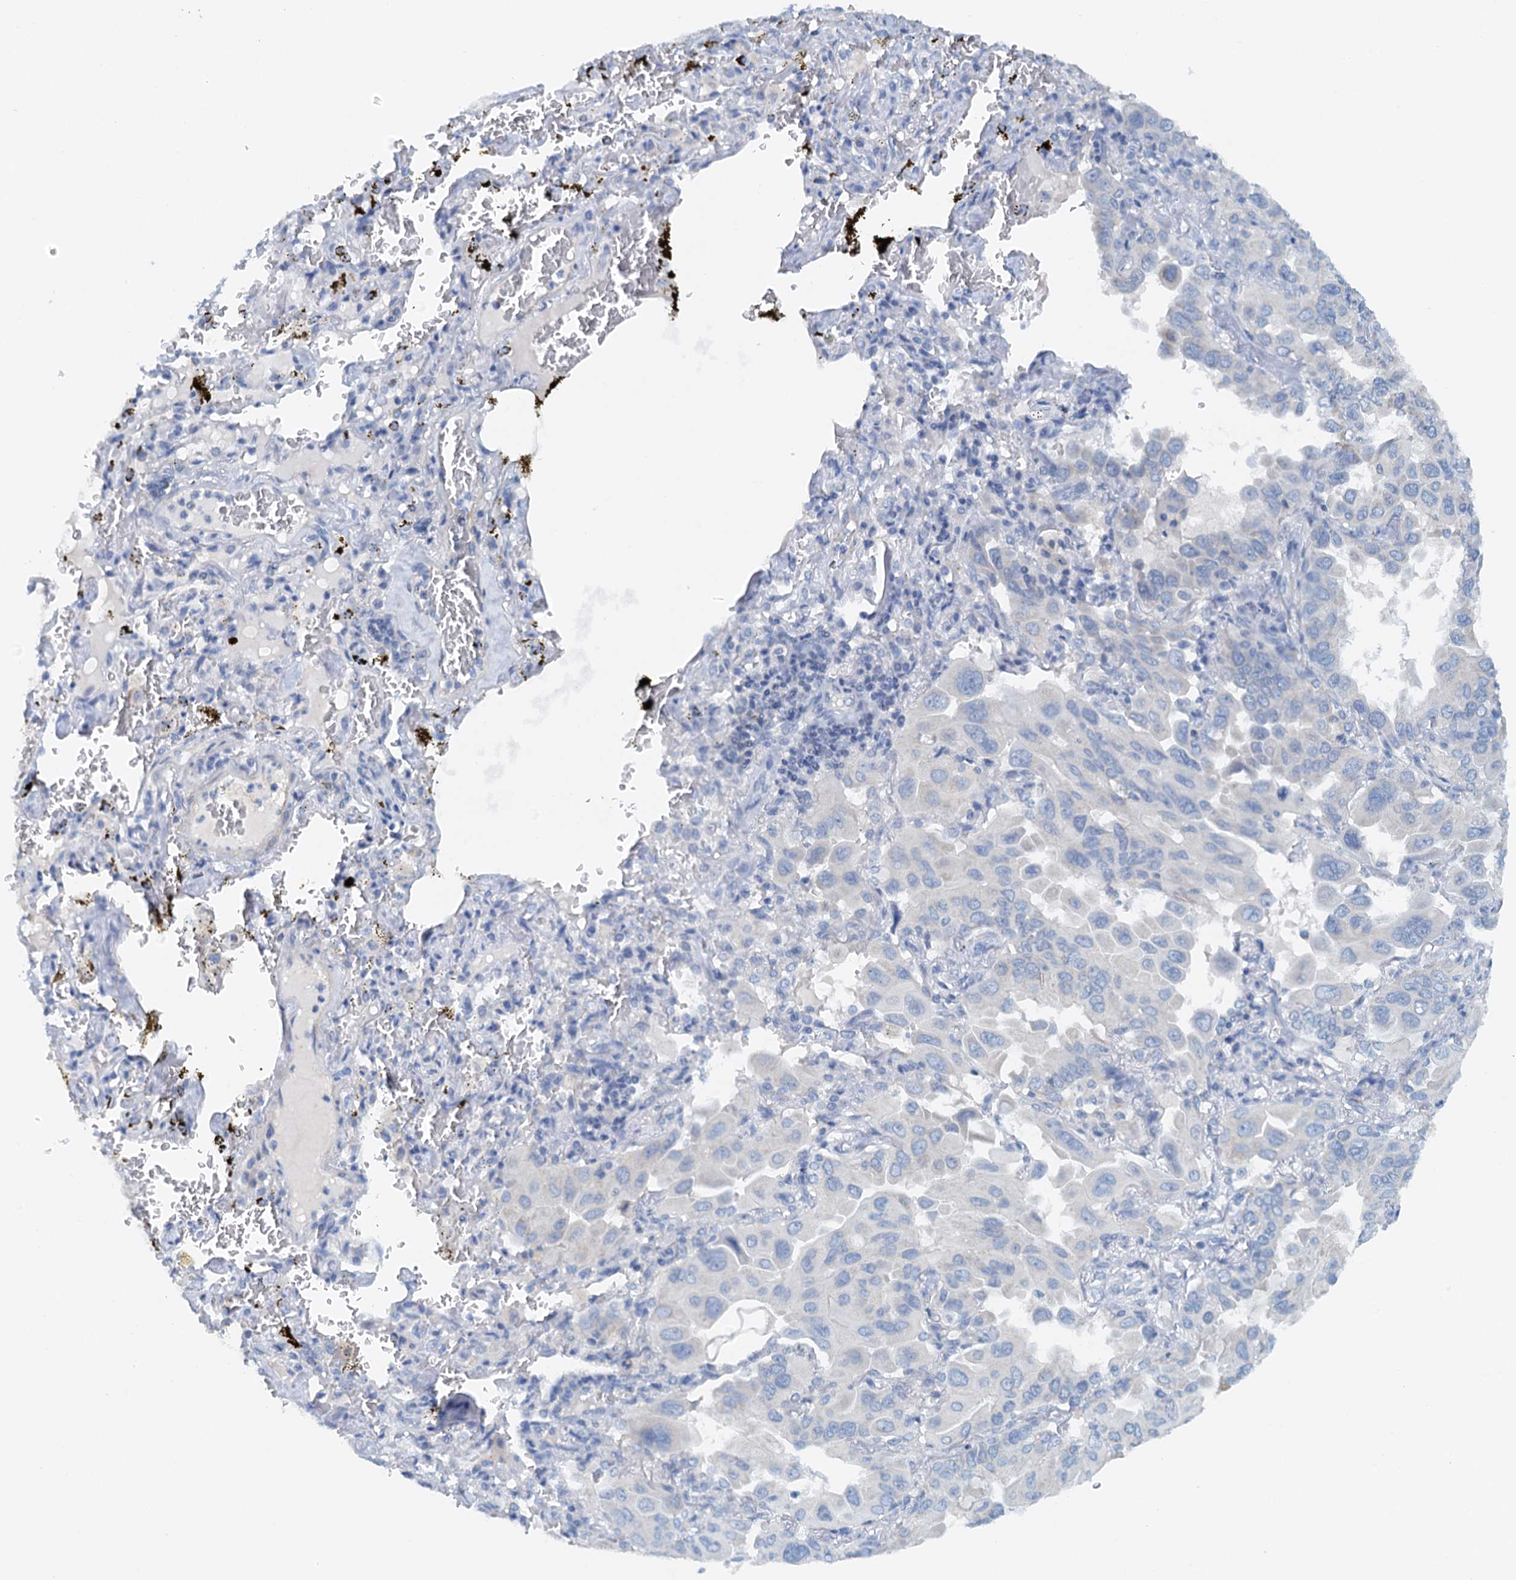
{"staining": {"intensity": "negative", "quantity": "none", "location": "none"}, "tissue": "lung cancer", "cell_type": "Tumor cells", "image_type": "cancer", "snomed": [{"axis": "morphology", "description": "Adenocarcinoma, NOS"}, {"axis": "topography", "description": "Lung"}], "caption": "Immunohistochemical staining of human lung cancer (adenocarcinoma) shows no significant positivity in tumor cells.", "gene": "DTD1", "patient": {"sex": "male", "age": 64}}